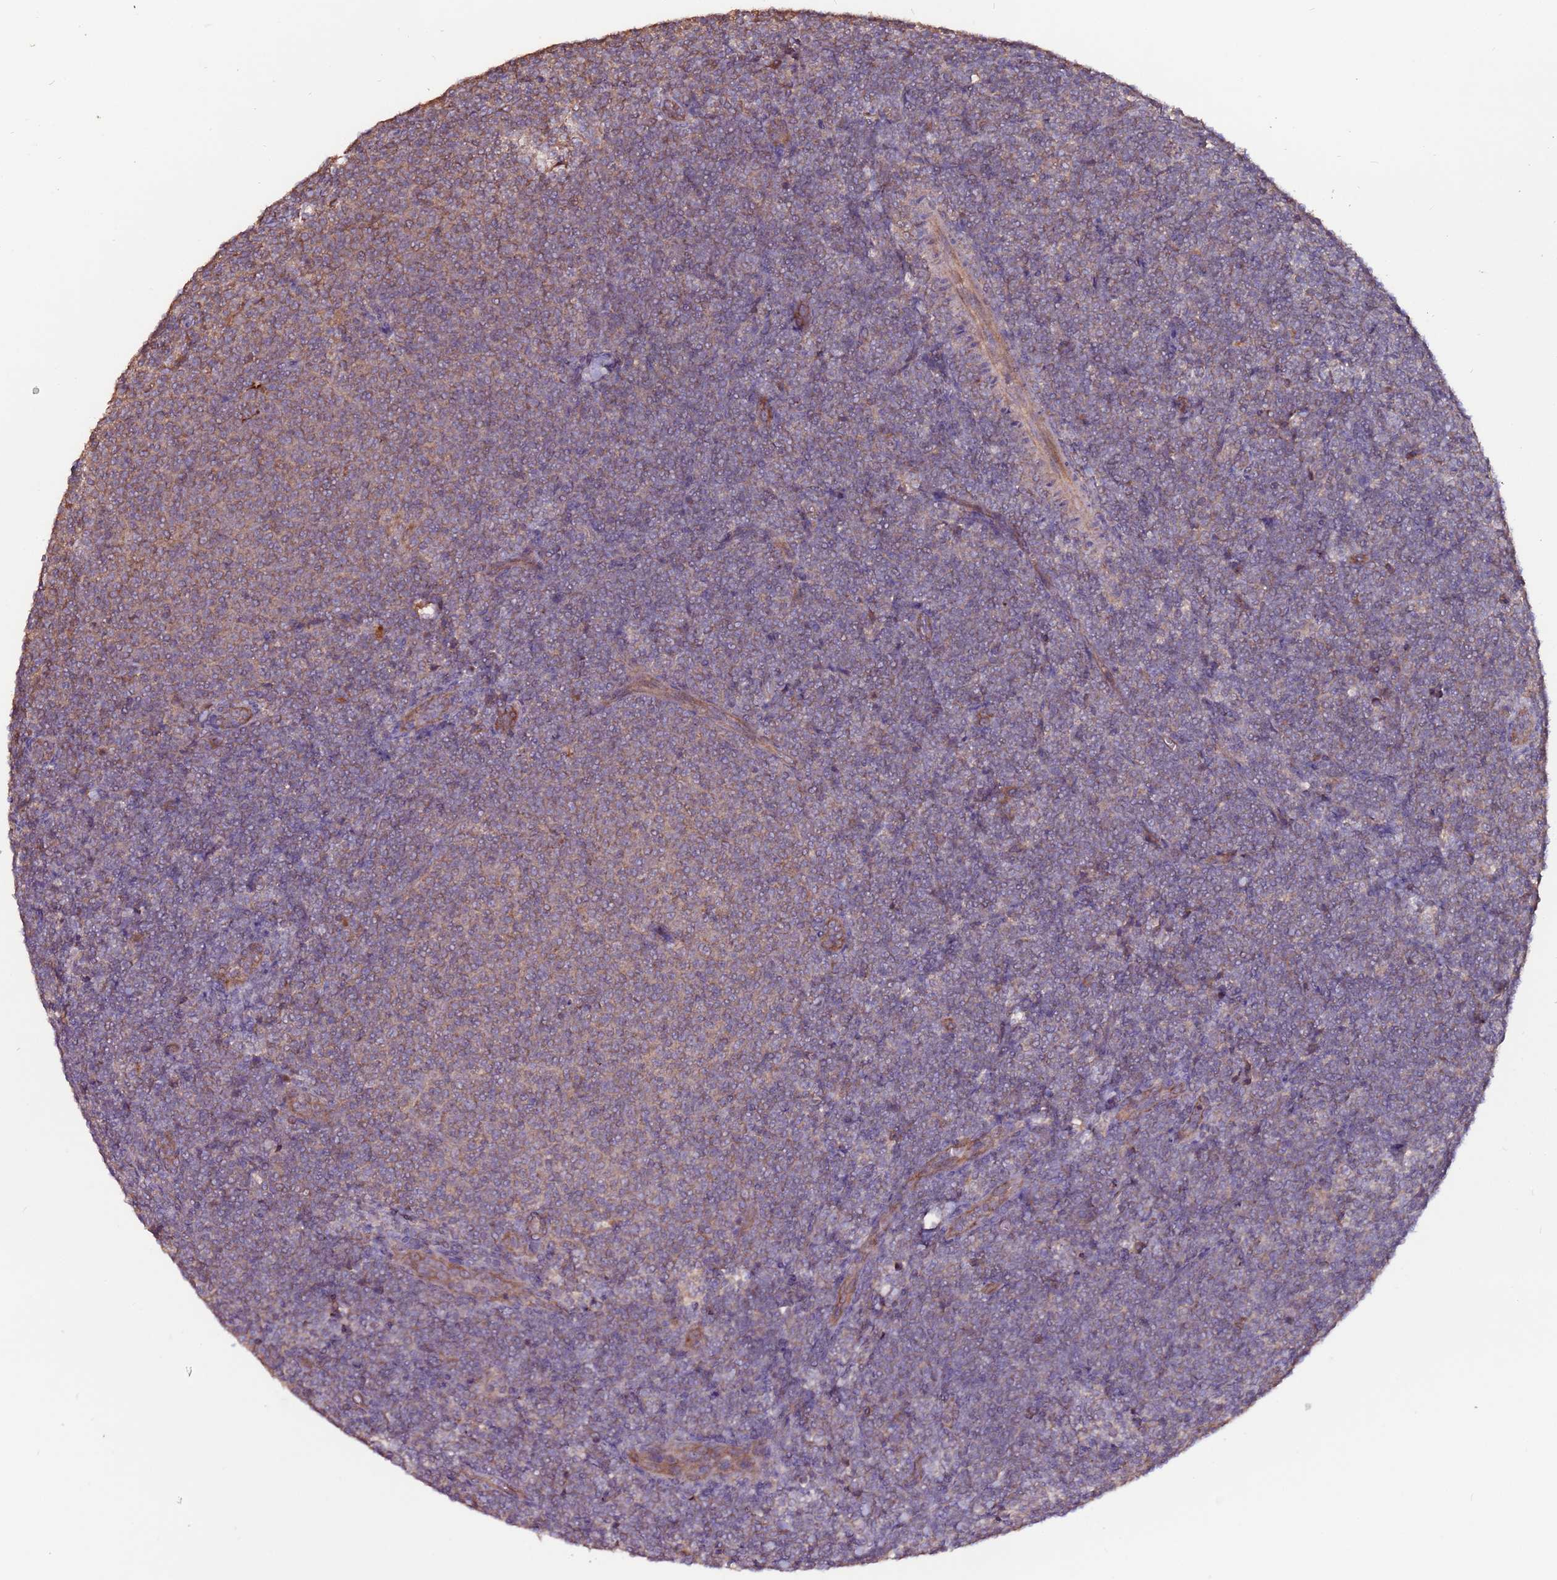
{"staining": {"intensity": "weak", "quantity": "<25%", "location": "cytoplasmic/membranous"}, "tissue": "lymphoma", "cell_type": "Tumor cells", "image_type": "cancer", "snomed": [{"axis": "morphology", "description": "Malignant lymphoma, non-Hodgkin's type, Low grade"}, {"axis": "topography", "description": "Lymph node"}], "caption": "The image exhibits no significant positivity in tumor cells of lymphoma.", "gene": "RPS15A", "patient": {"sex": "male", "age": 66}}